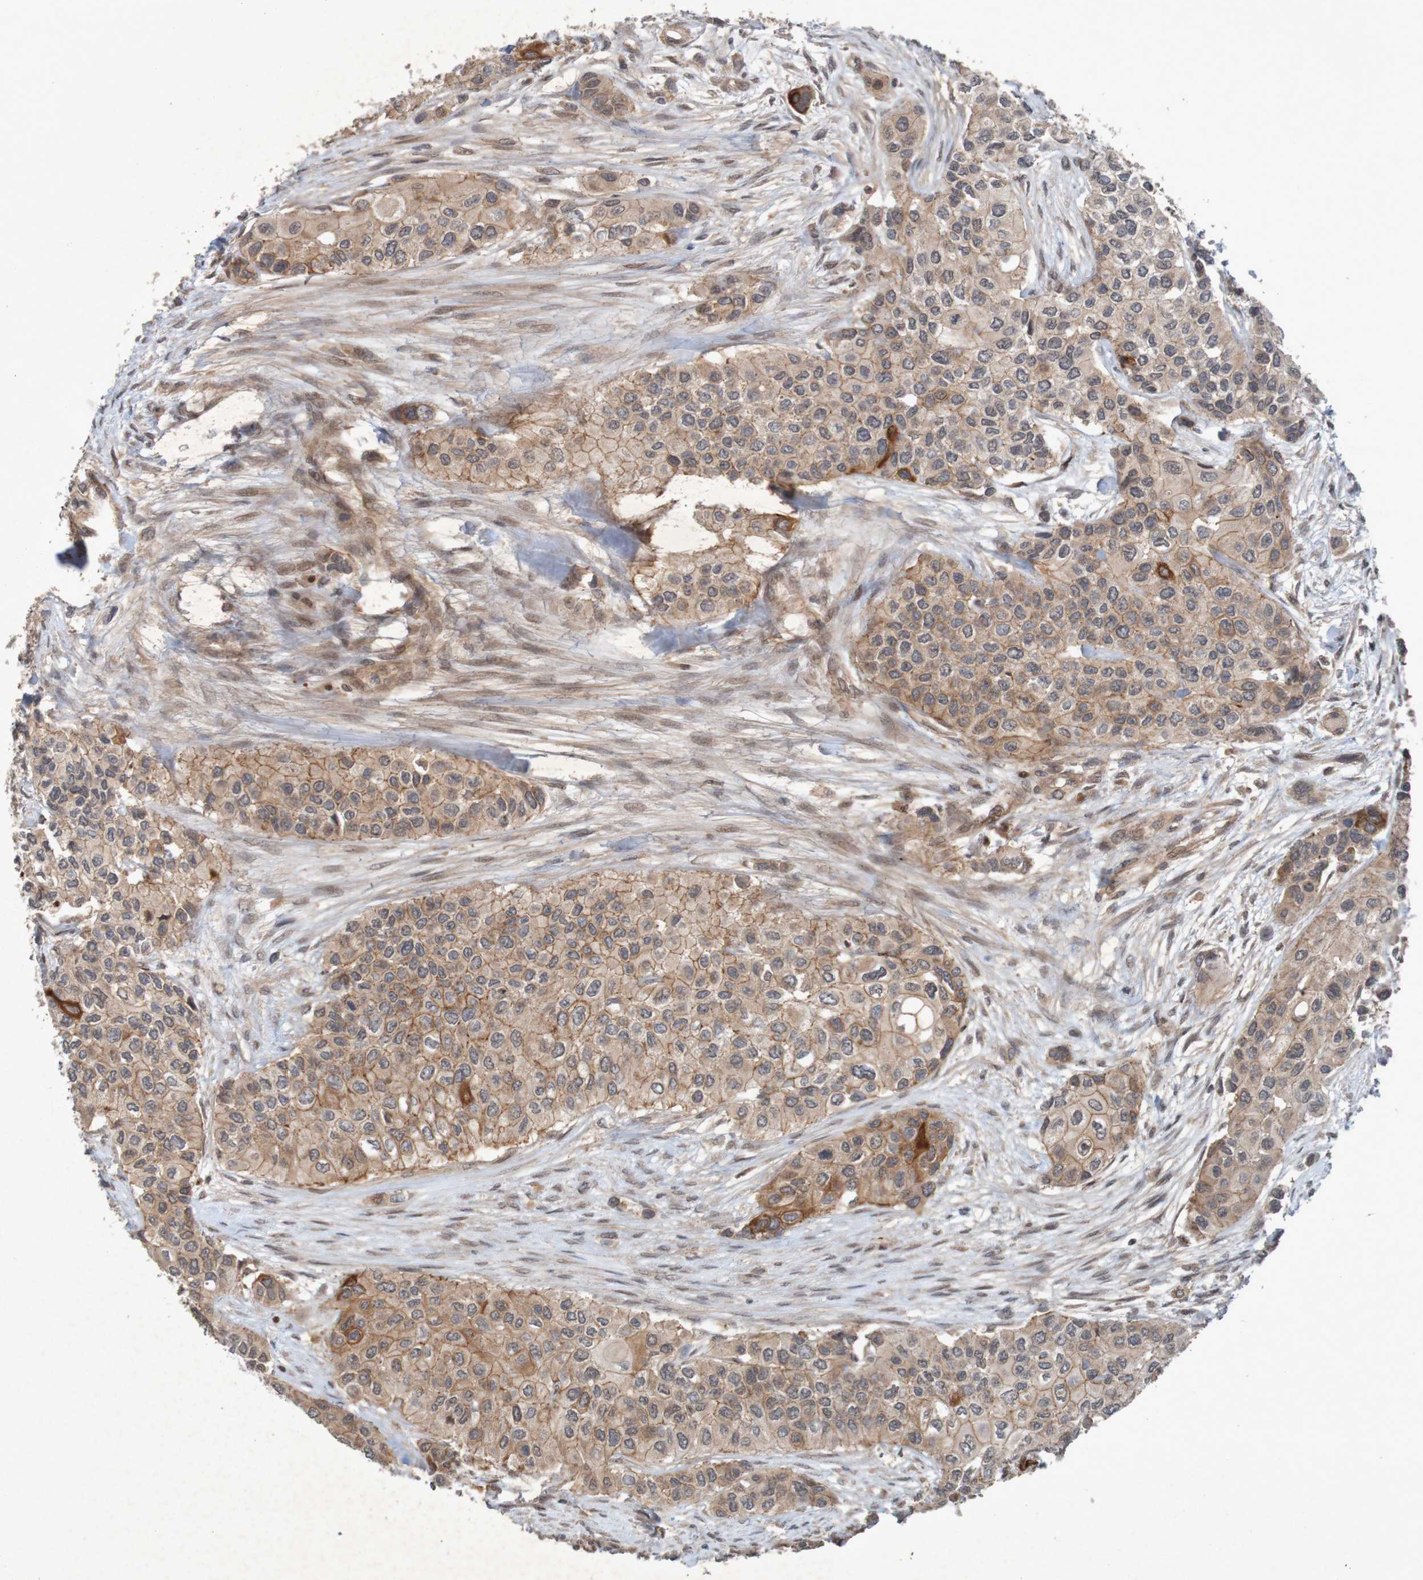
{"staining": {"intensity": "moderate", "quantity": ">75%", "location": "cytoplasmic/membranous"}, "tissue": "urothelial cancer", "cell_type": "Tumor cells", "image_type": "cancer", "snomed": [{"axis": "morphology", "description": "Urothelial carcinoma, High grade"}, {"axis": "topography", "description": "Urinary bladder"}], "caption": "Protein positivity by immunohistochemistry (IHC) demonstrates moderate cytoplasmic/membranous expression in approximately >75% of tumor cells in urothelial cancer. The protein is stained brown, and the nuclei are stained in blue (DAB (3,3'-diaminobenzidine) IHC with brightfield microscopy, high magnification).", "gene": "ARHGEF11", "patient": {"sex": "female", "age": 56}}